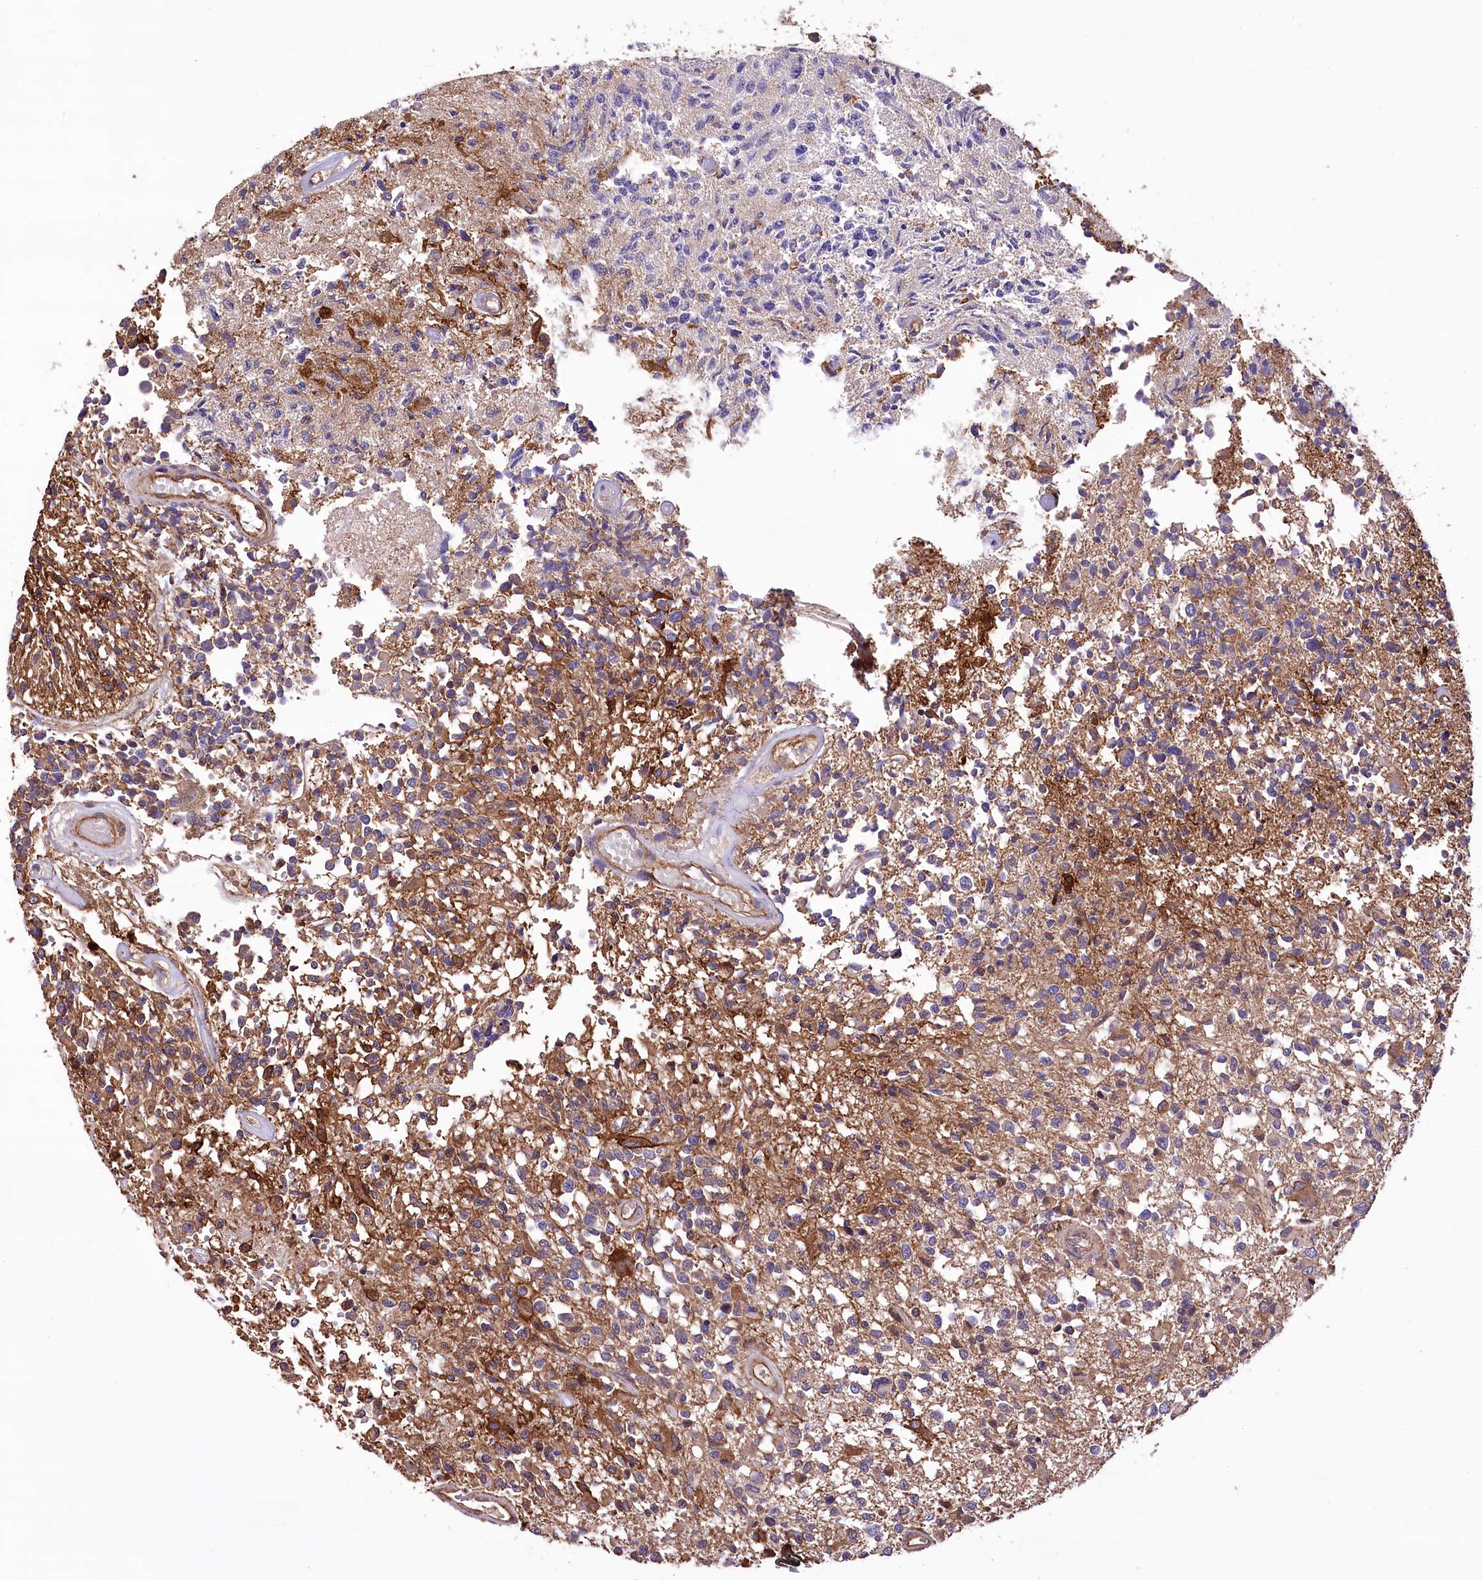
{"staining": {"intensity": "negative", "quantity": "none", "location": "none"}, "tissue": "glioma", "cell_type": "Tumor cells", "image_type": "cancer", "snomed": [{"axis": "morphology", "description": "Glioma, malignant, High grade"}, {"axis": "morphology", "description": "Glioblastoma, NOS"}, {"axis": "topography", "description": "Brain"}], "caption": "Photomicrograph shows no significant protein positivity in tumor cells of glioma.", "gene": "DPP3", "patient": {"sex": "male", "age": 60}}